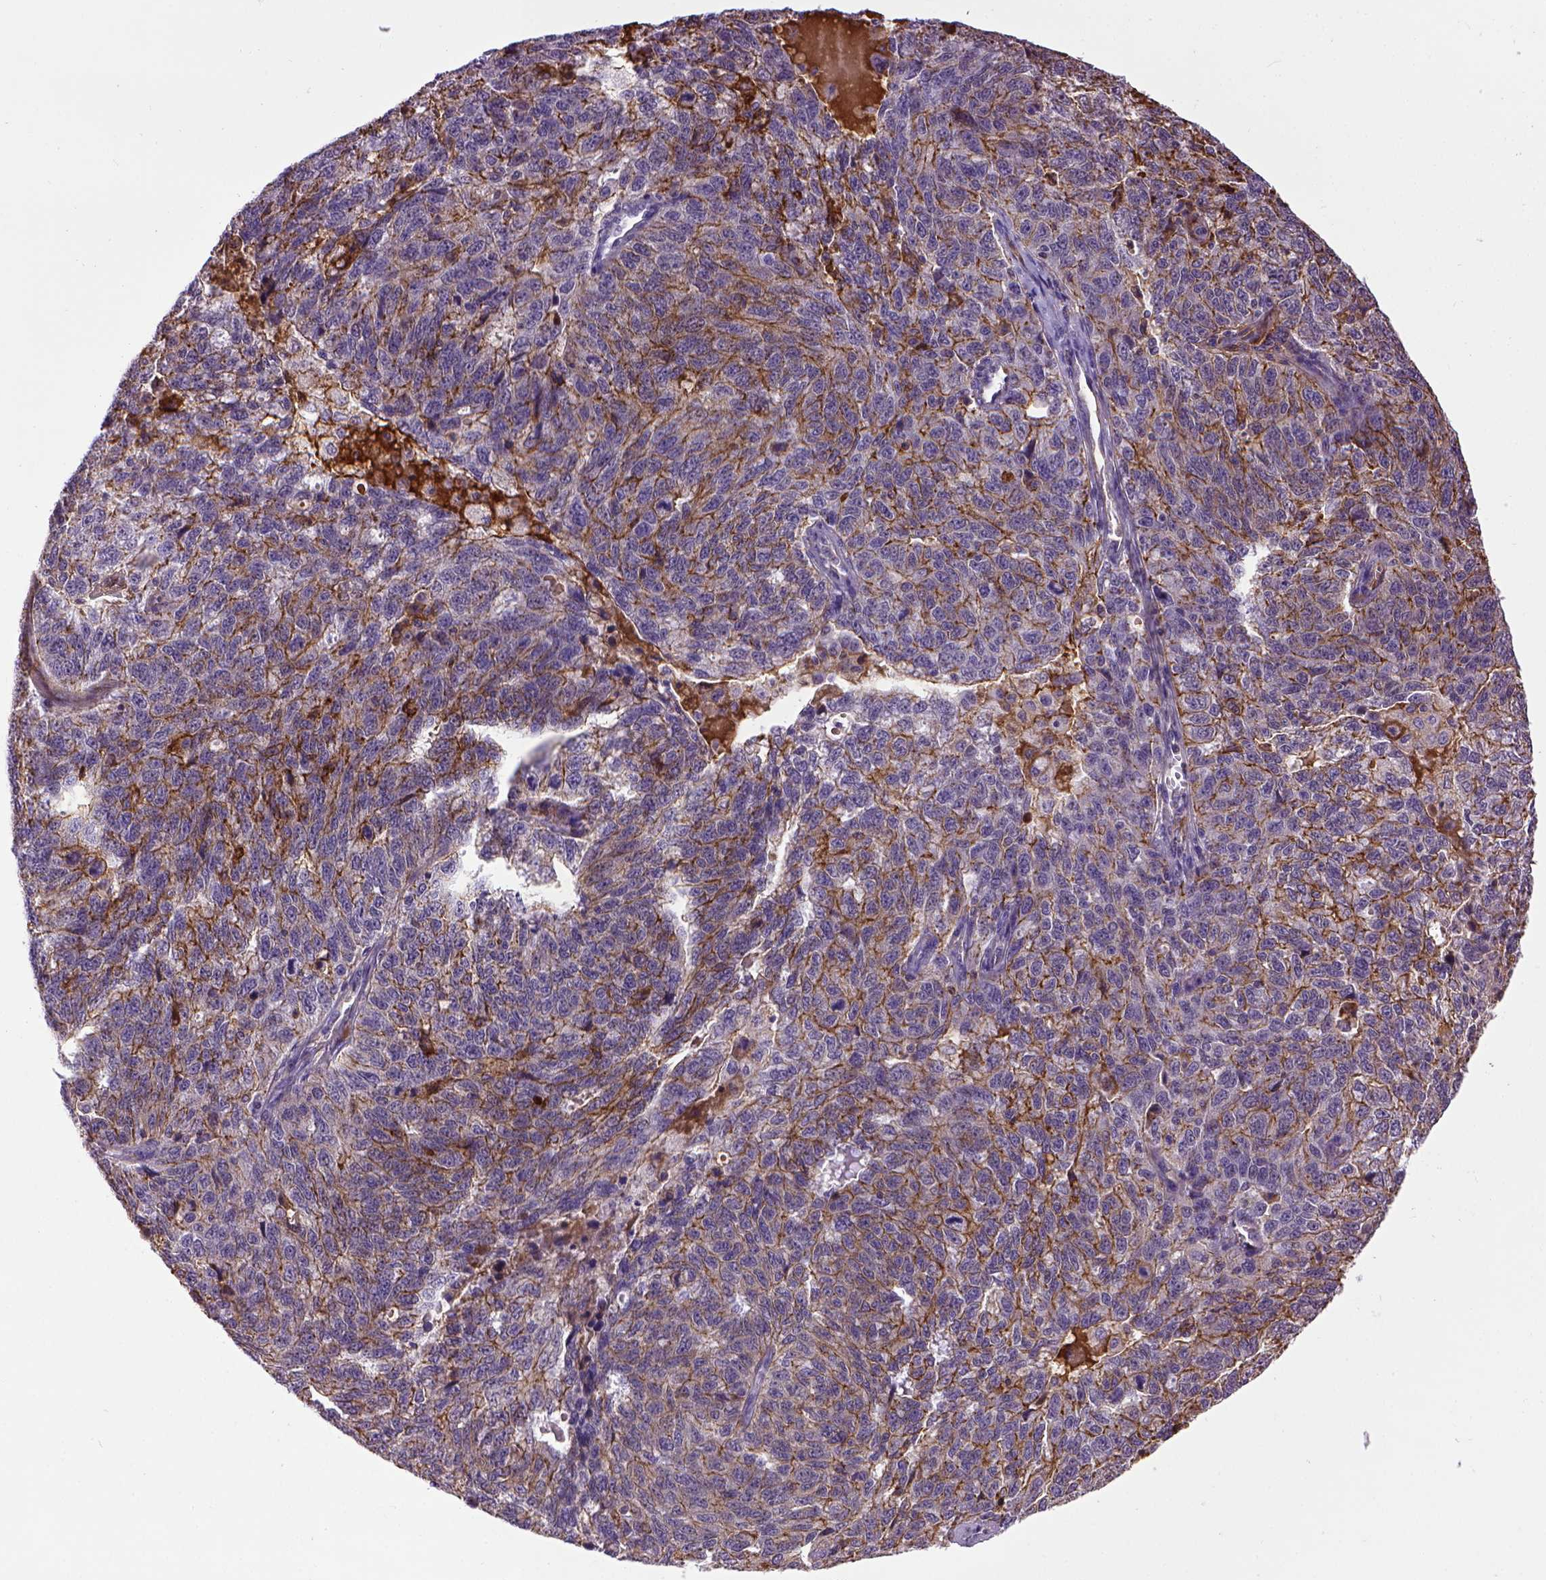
{"staining": {"intensity": "moderate", "quantity": "25%-75%", "location": "cytoplasmic/membranous"}, "tissue": "ovarian cancer", "cell_type": "Tumor cells", "image_type": "cancer", "snomed": [{"axis": "morphology", "description": "Cystadenocarcinoma, serous, NOS"}, {"axis": "topography", "description": "Ovary"}], "caption": "IHC image of human ovarian cancer stained for a protein (brown), which reveals medium levels of moderate cytoplasmic/membranous expression in about 25%-75% of tumor cells.", "gene": "CDH1", "patient": {"sex": "female", "age": 71}}